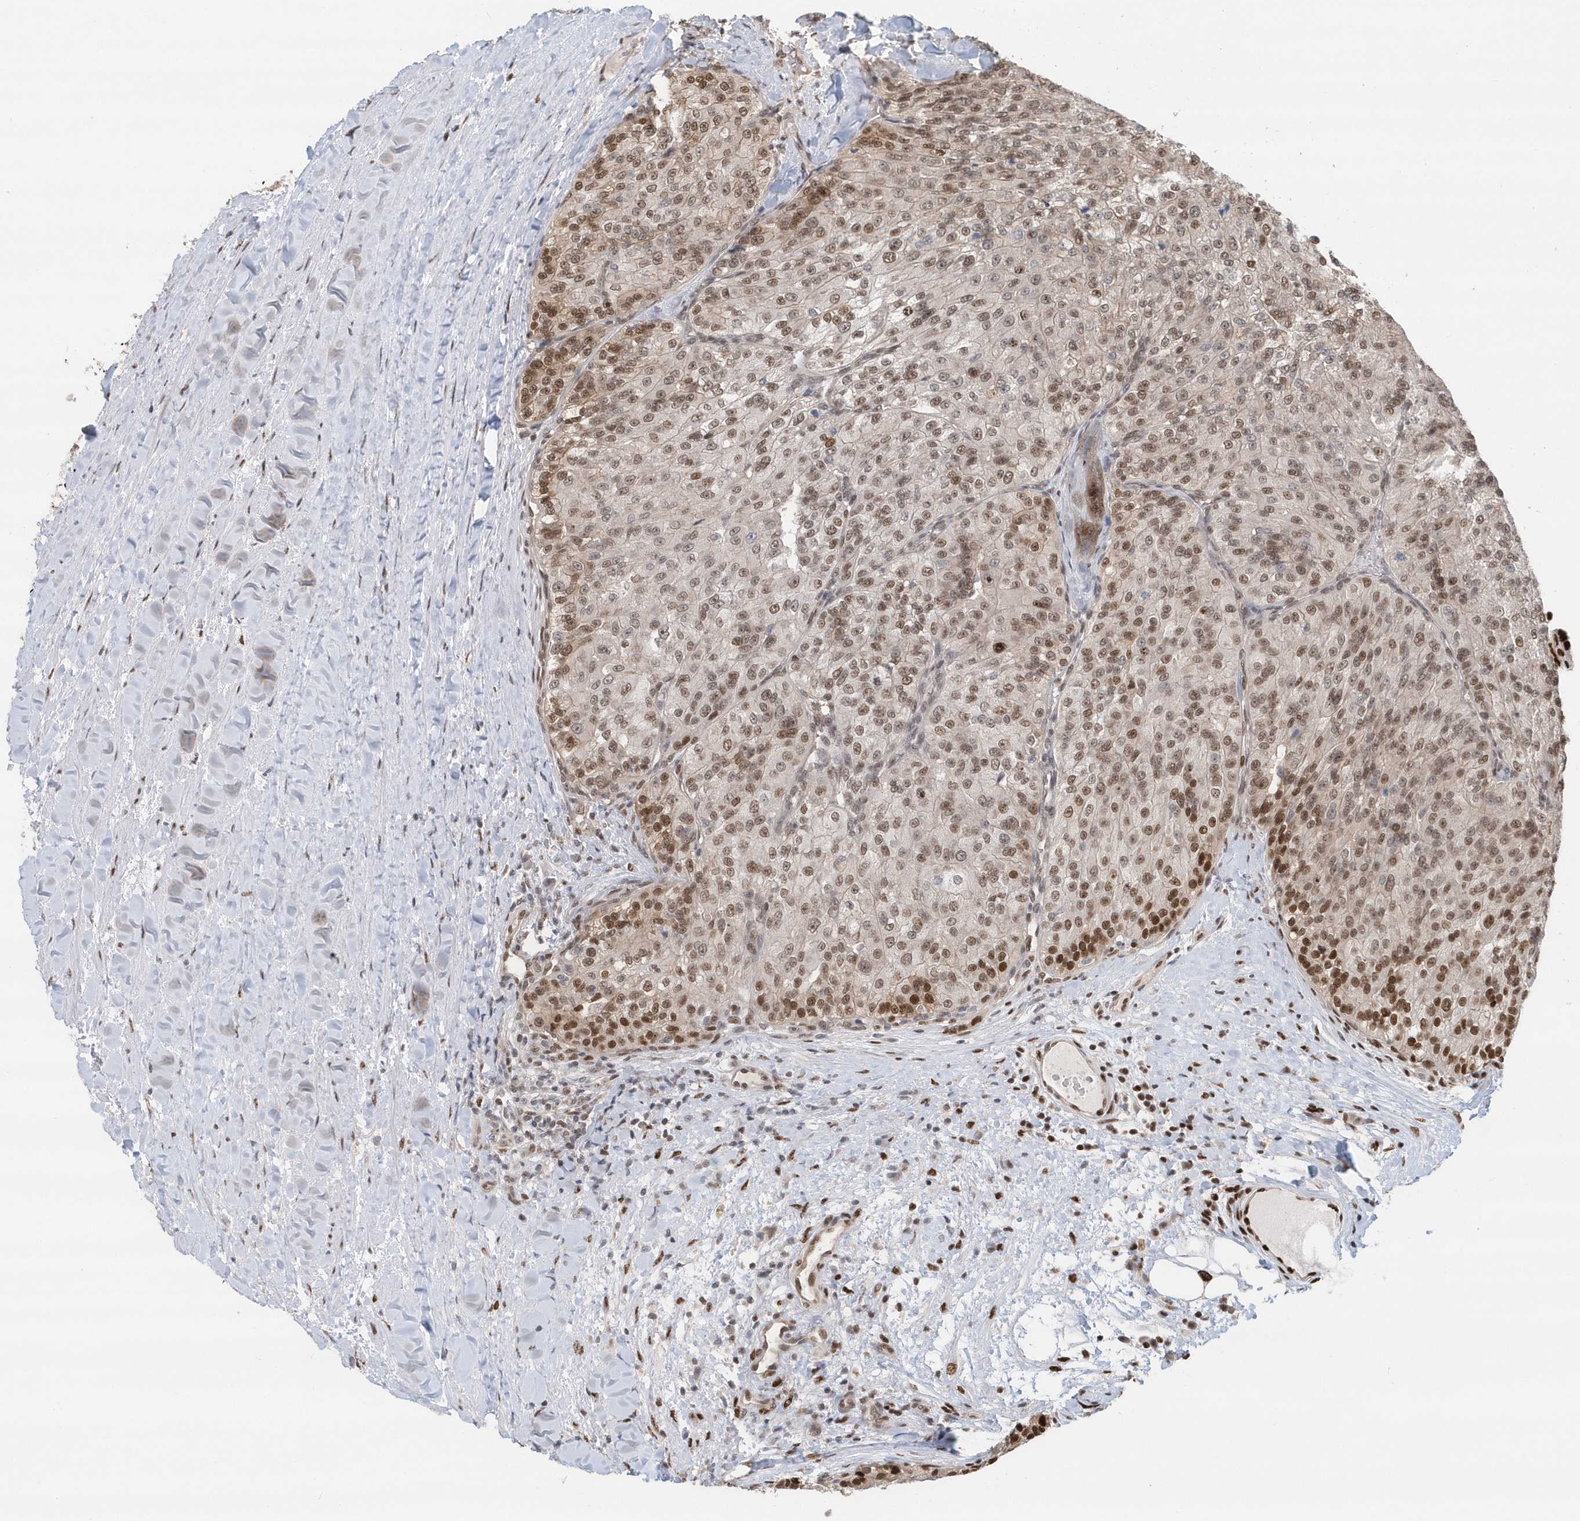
{"staining": {"intensity": "moderate", "quantity": ">75%", "location": "nuclear"}, "tissue": "renal cancer", "cell_type": "Tumor cells", "image_type": "cancer", "snomed": [{"axis": "morphology", "description": "Adenocarcinoma, NOS"}, {"axis": "topography", "description": "Kidney"}], "caption": "Tumor cells demonstrate moderate nuclear expression in about >75% of cells in renal cancer.", "gene": "SUMO2", "patient": {"sex": "female", "age": 63}}